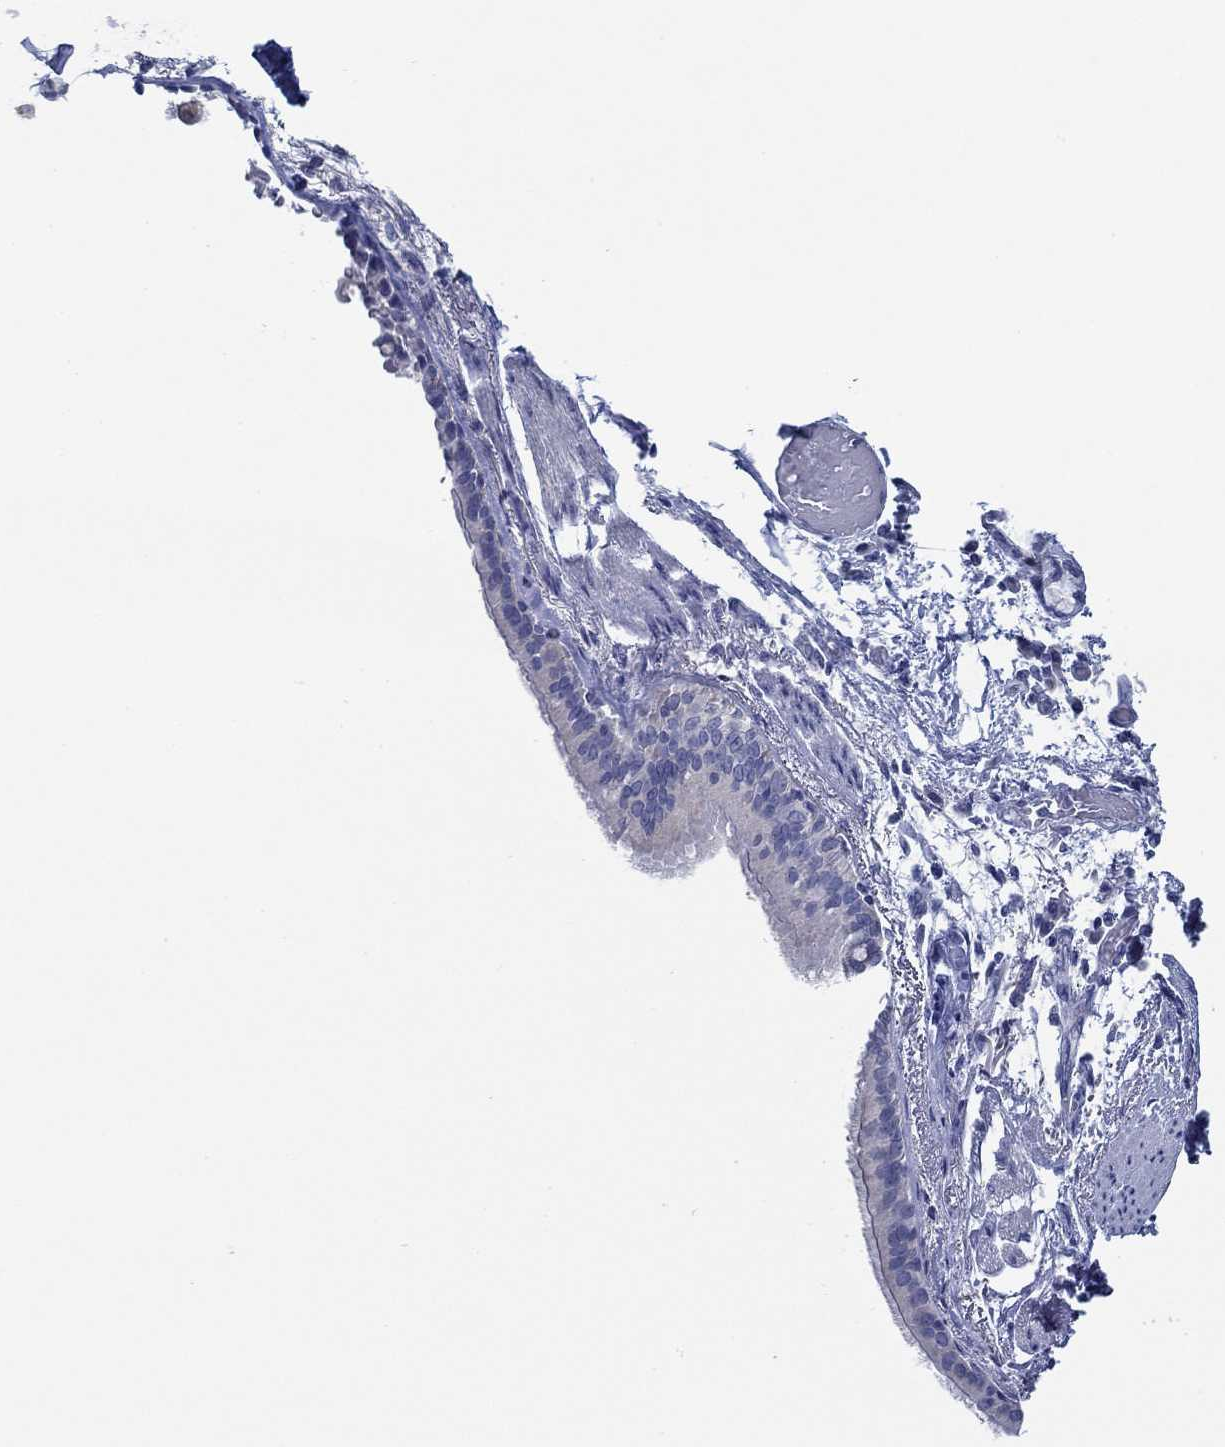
{"staining": {"intensity": "negative", "quantity": "none", "location": "none"}, "tissue": "bronchus", "cell_type": "Respiratory epithelial cells", "image_type": "normal", "snomed": [{"axis": "morphology", "description": "Normal tissue, NOS"}, {"axis": "morphology", "description": "Squamous cell carcinoma, NOS"}, {"axis": "topography", "description": "Bronchus"}, {"axis": "topography", "description": "Lung"}], "caption": "The photomicrograph displays no significant staining in respiratory epithelial cells of bronchus.", "gene": "TOMM20L", "patient": {"sex": "male", "age": 69}}